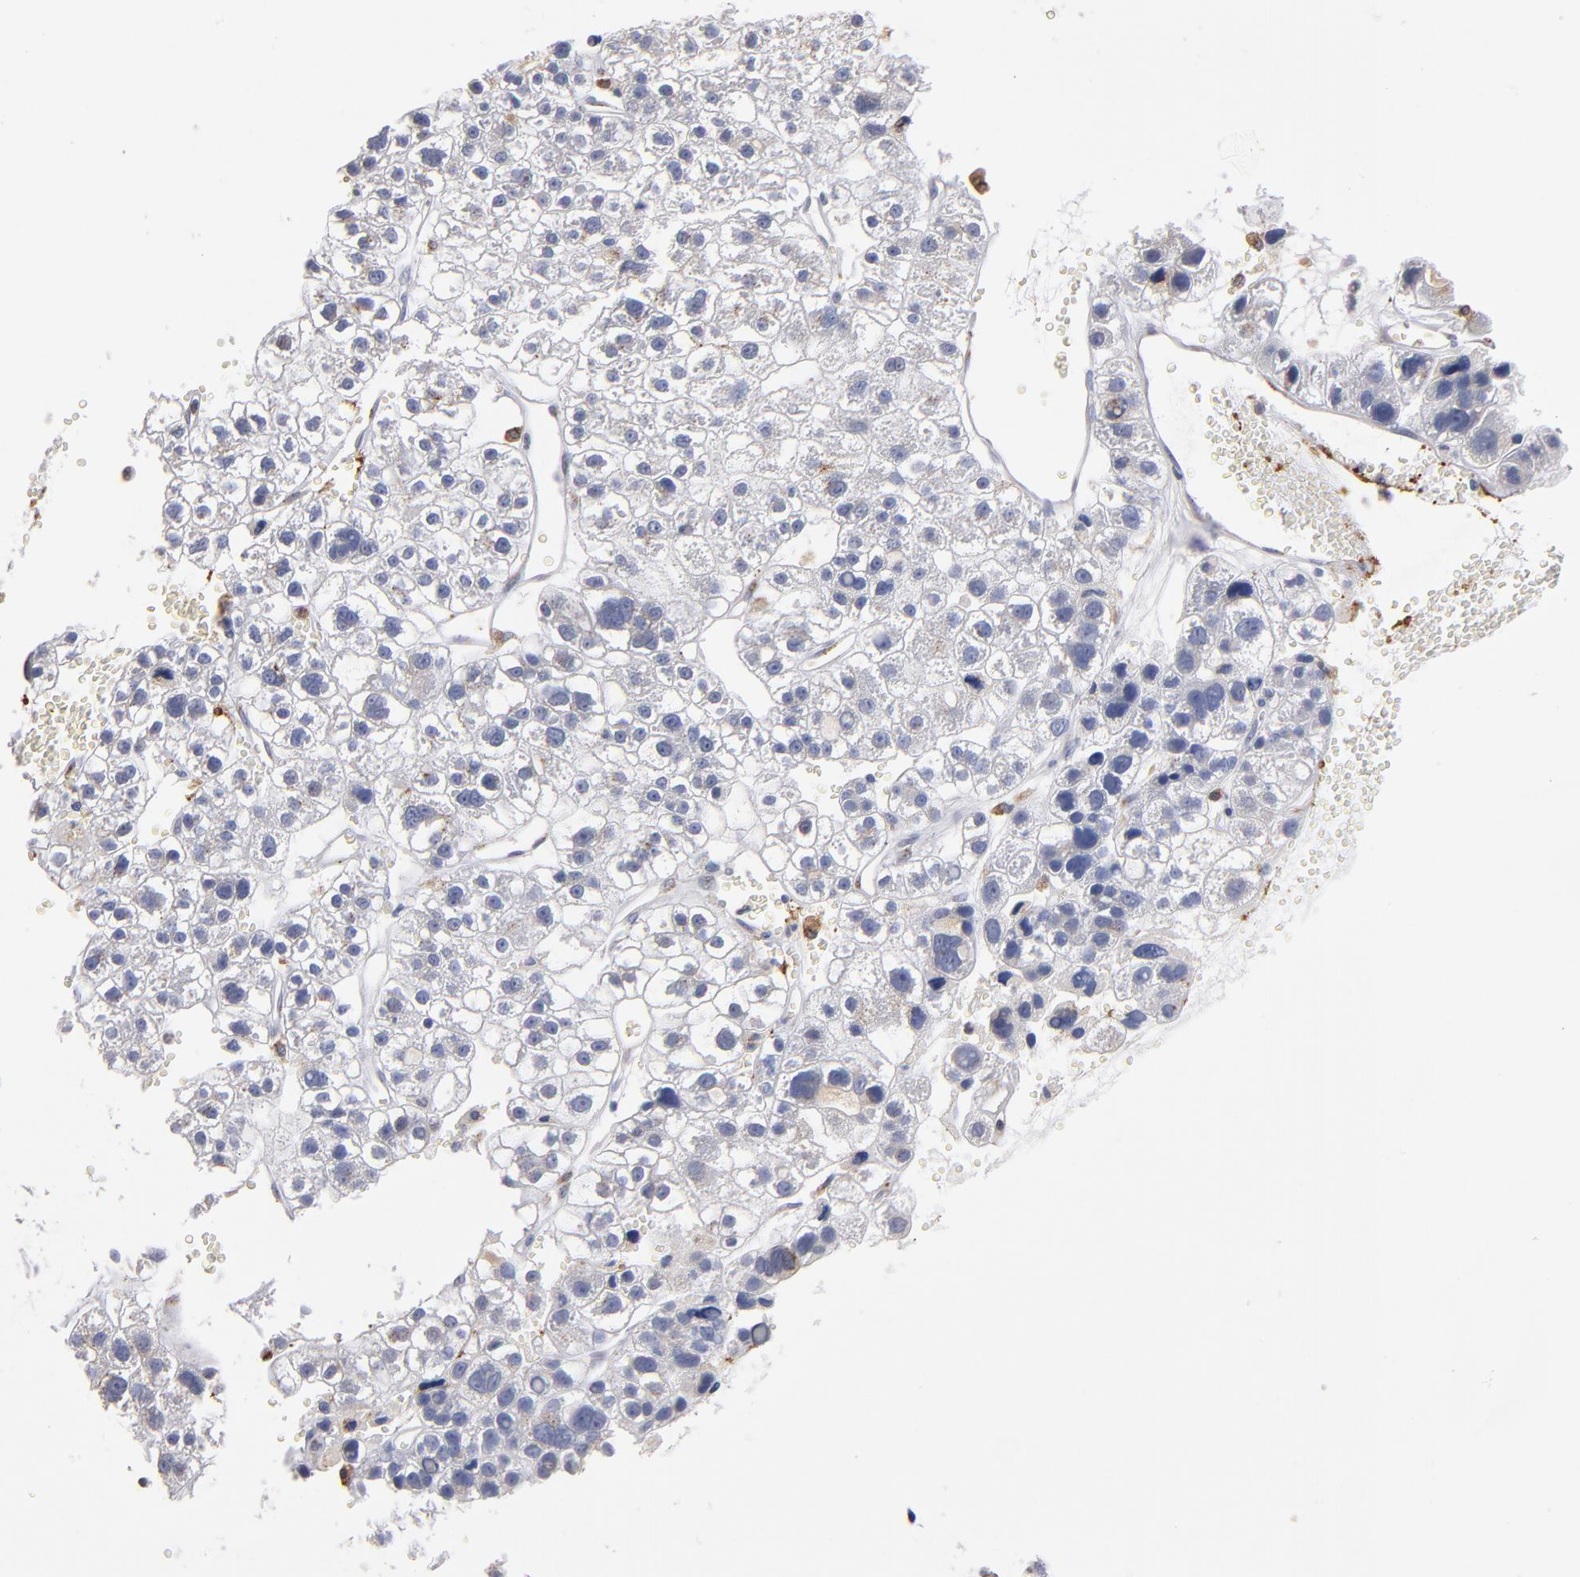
{"staining": {"intensity": "negative", "quantity": "none", "location": "none"}, "tissue": "liver cancer", "cell_type": "Tumor cells", "image_type": "cancer", "snomed": [{"axis": "morphology", "description": "Carcinoma, Hepatocellular, NOS"}, {"axis": "topography", "description": "Liver"}], "caption": "Human liver cancer (hepatocellular carcinoma) stained for a protein using immunohistochemistry (IHC) demonstrates no staining in tumor cells.", "gene": "SELP", "patient": {"sex": "female", "age": 85}}